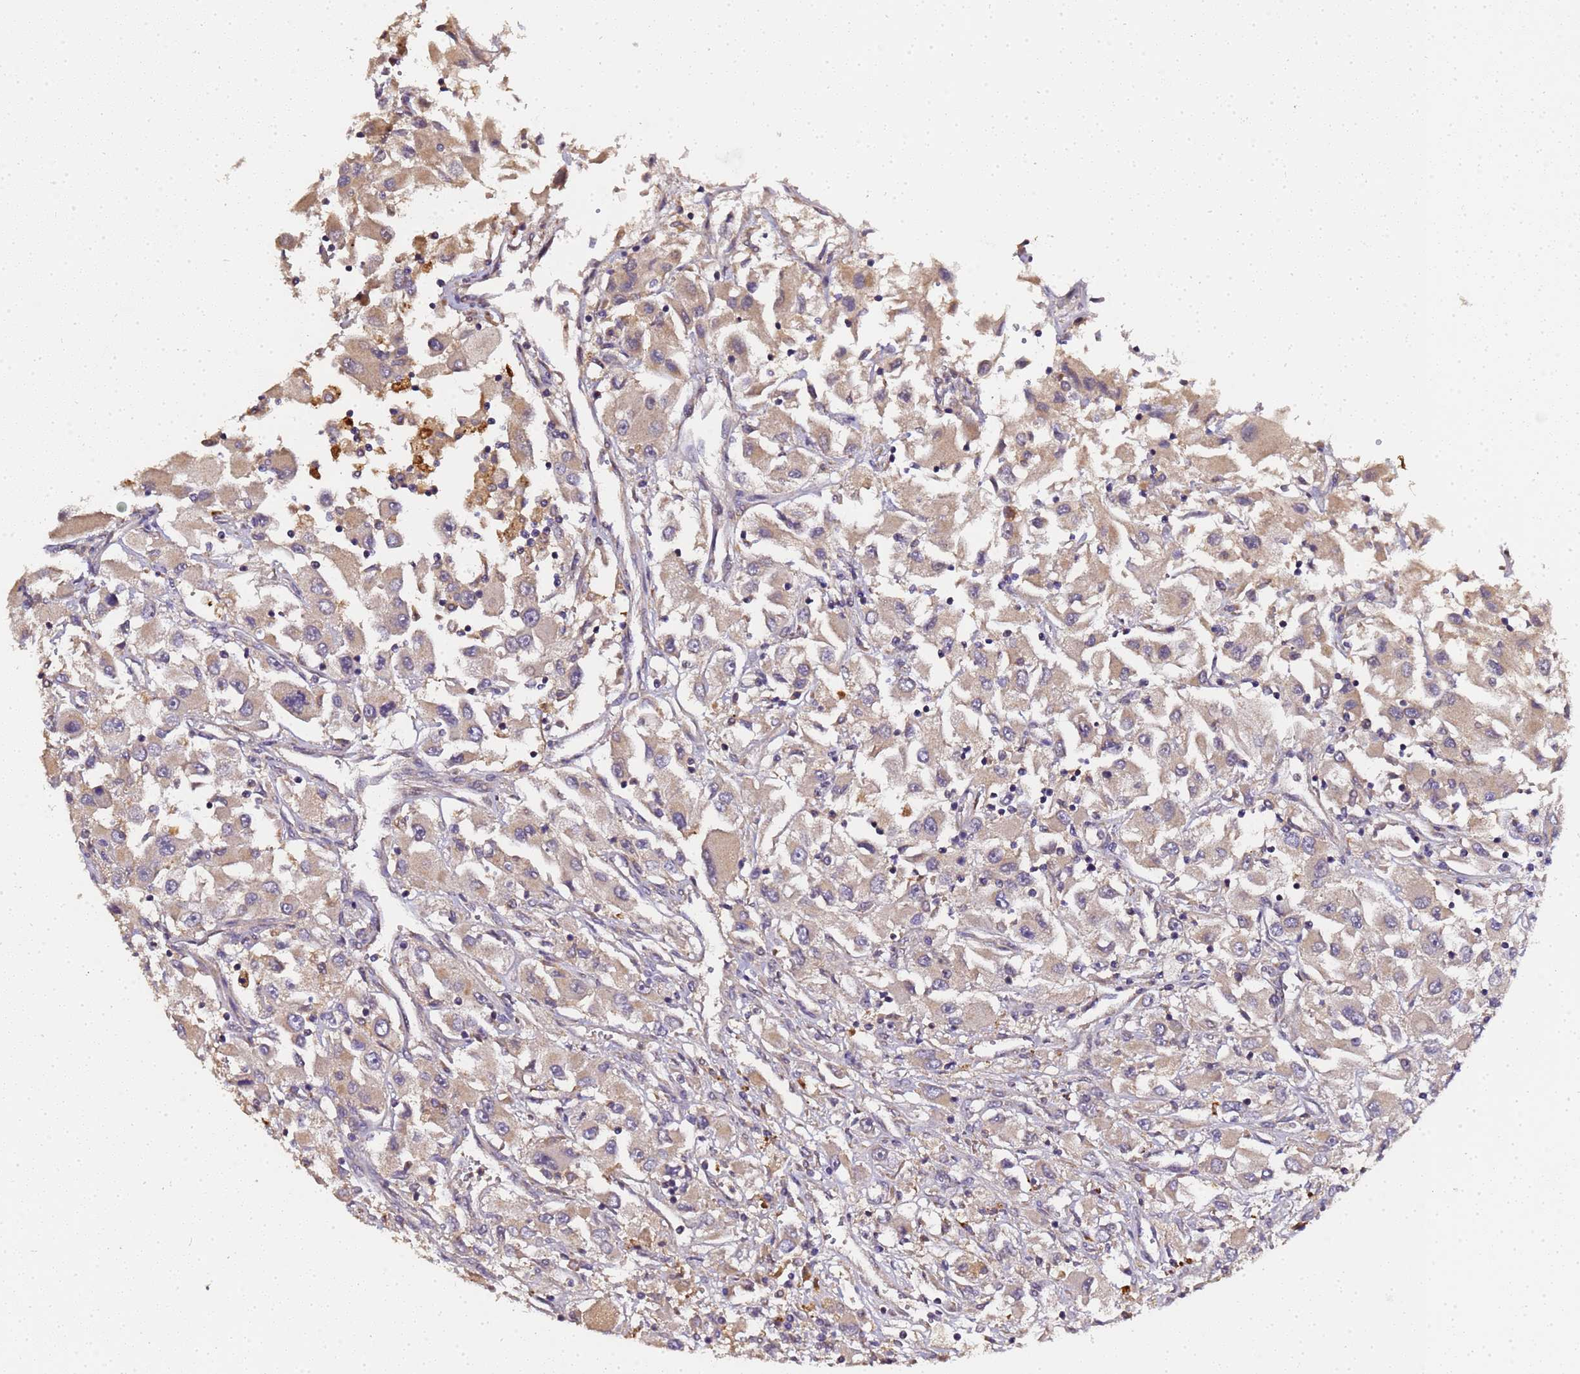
{"staining": {"intensity": "weak", "quantity": ">75%", "location": "cytoplasmic/membranous"}, "tissue": "renal cancer", "cell_type": "Tumor cells", "image_type": "cancer", "snomed": [{"axis": "morphology", "description": "Adenocarcinoma, NOS"}, {"axis": "topography", "description": "Kidney"}], "caption": "Renal cancer (adenocarcinoma) stained with a brown dye demonstrates weak cytoplasmic/membranous positive expression in approximately >75% of tumor cells.", "gene": "LGI4", "patient": {"sex": "female", "age": 52}}